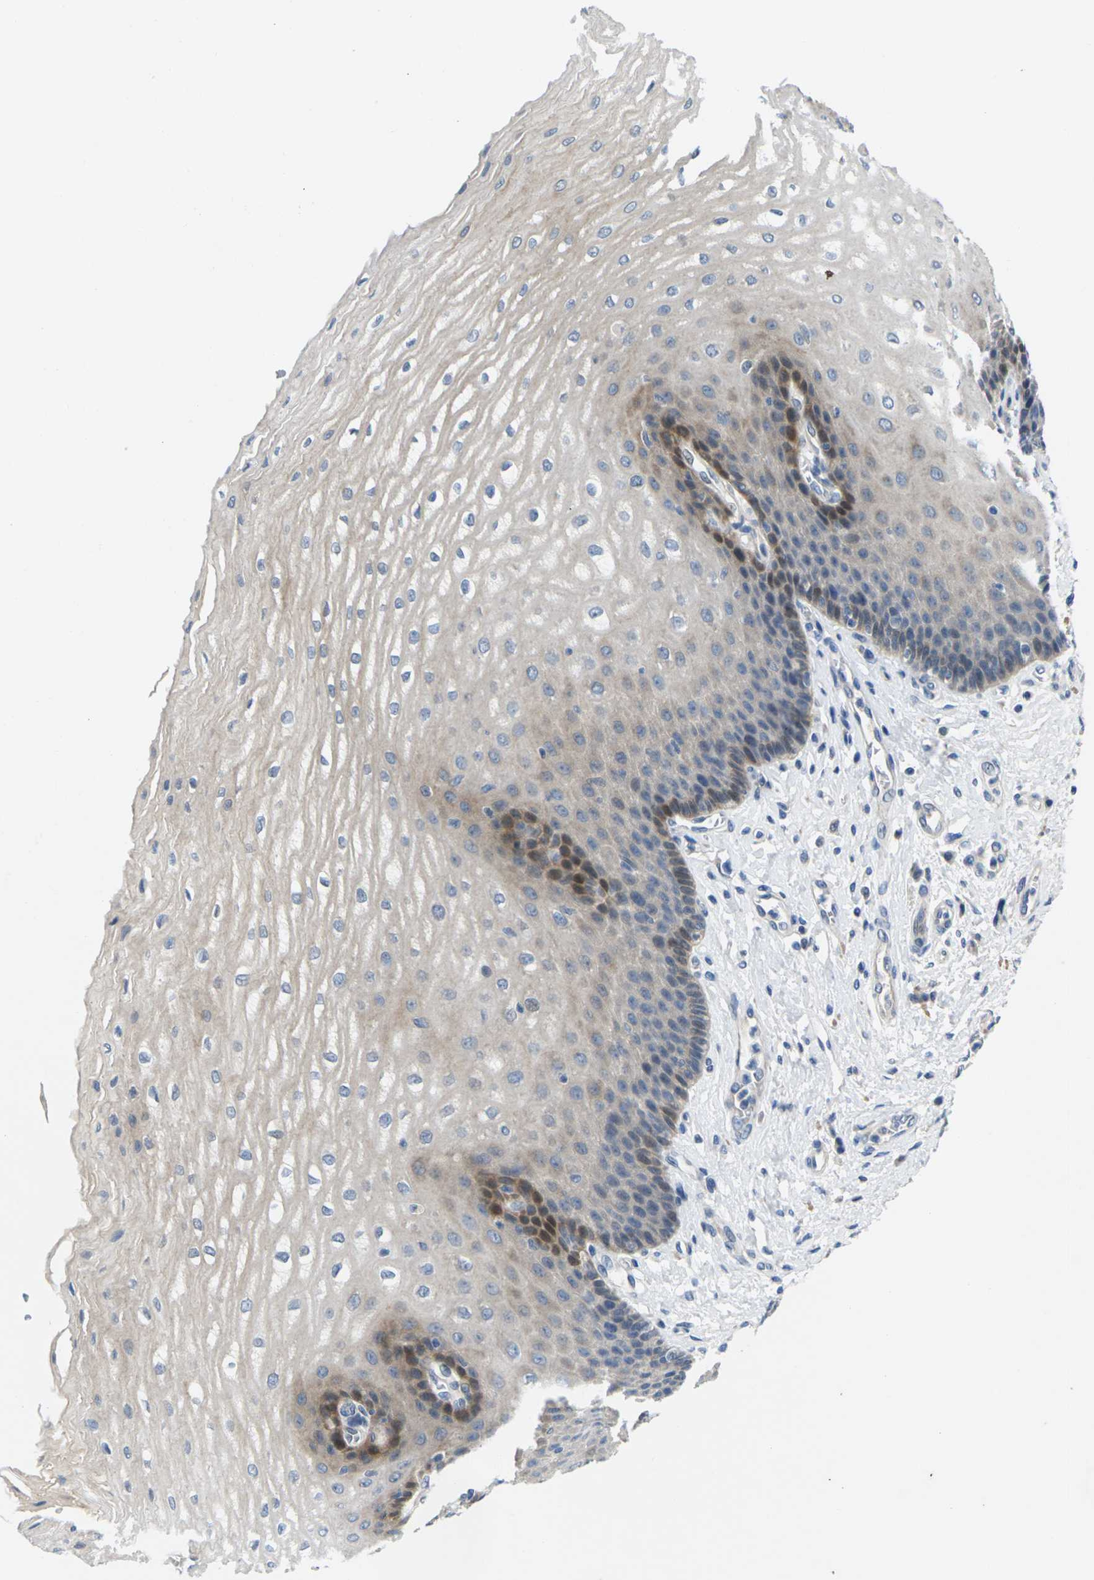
{"staining": {"intensity": "moderate", "quantity": "<25%", "location": "cytoplasmic/membranous"}, "tissue": "esophagus", "cell_type": "Squamous epithelial cells", "image_type": "normal", "snomed": [{"axis": "morphology", "description": "Normal tissue, NOS"}, {"axis": "topography", "description": "Esophagus"}], "caption": "Protein staining of normal esophagus exhibits moderate cytoplasmic/membranous staining in about <25% of squamous epithelial cells.", "gene": "SCNN1A", "patient": {"sex": "male", "age": 54}}